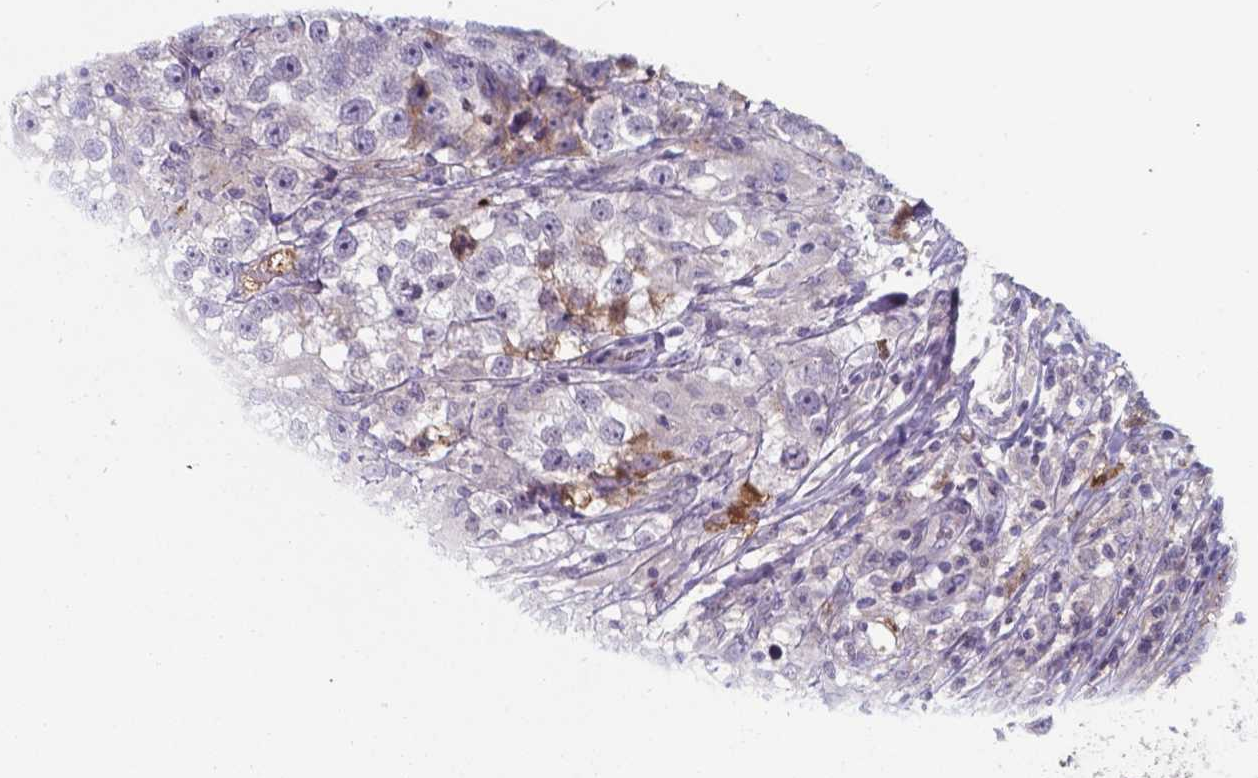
{"staining": {"intensity": "negative", "quantity": "none", "location": "none"}, "tissue": "testis cancer", "cell_type": "Tumor cells", "image_type": "cancer", "snomed": [{"axis": "morphology", "description": "Seminoma, NOS"}, {"axis": "topography", "description": "Testis"}], "caption": "Immunohistochemical staining of human testis seminoma displays no significant expression in tumor cells.", "gene": "SERPINA1", "patient": {"sex": "male", "age": 46}}